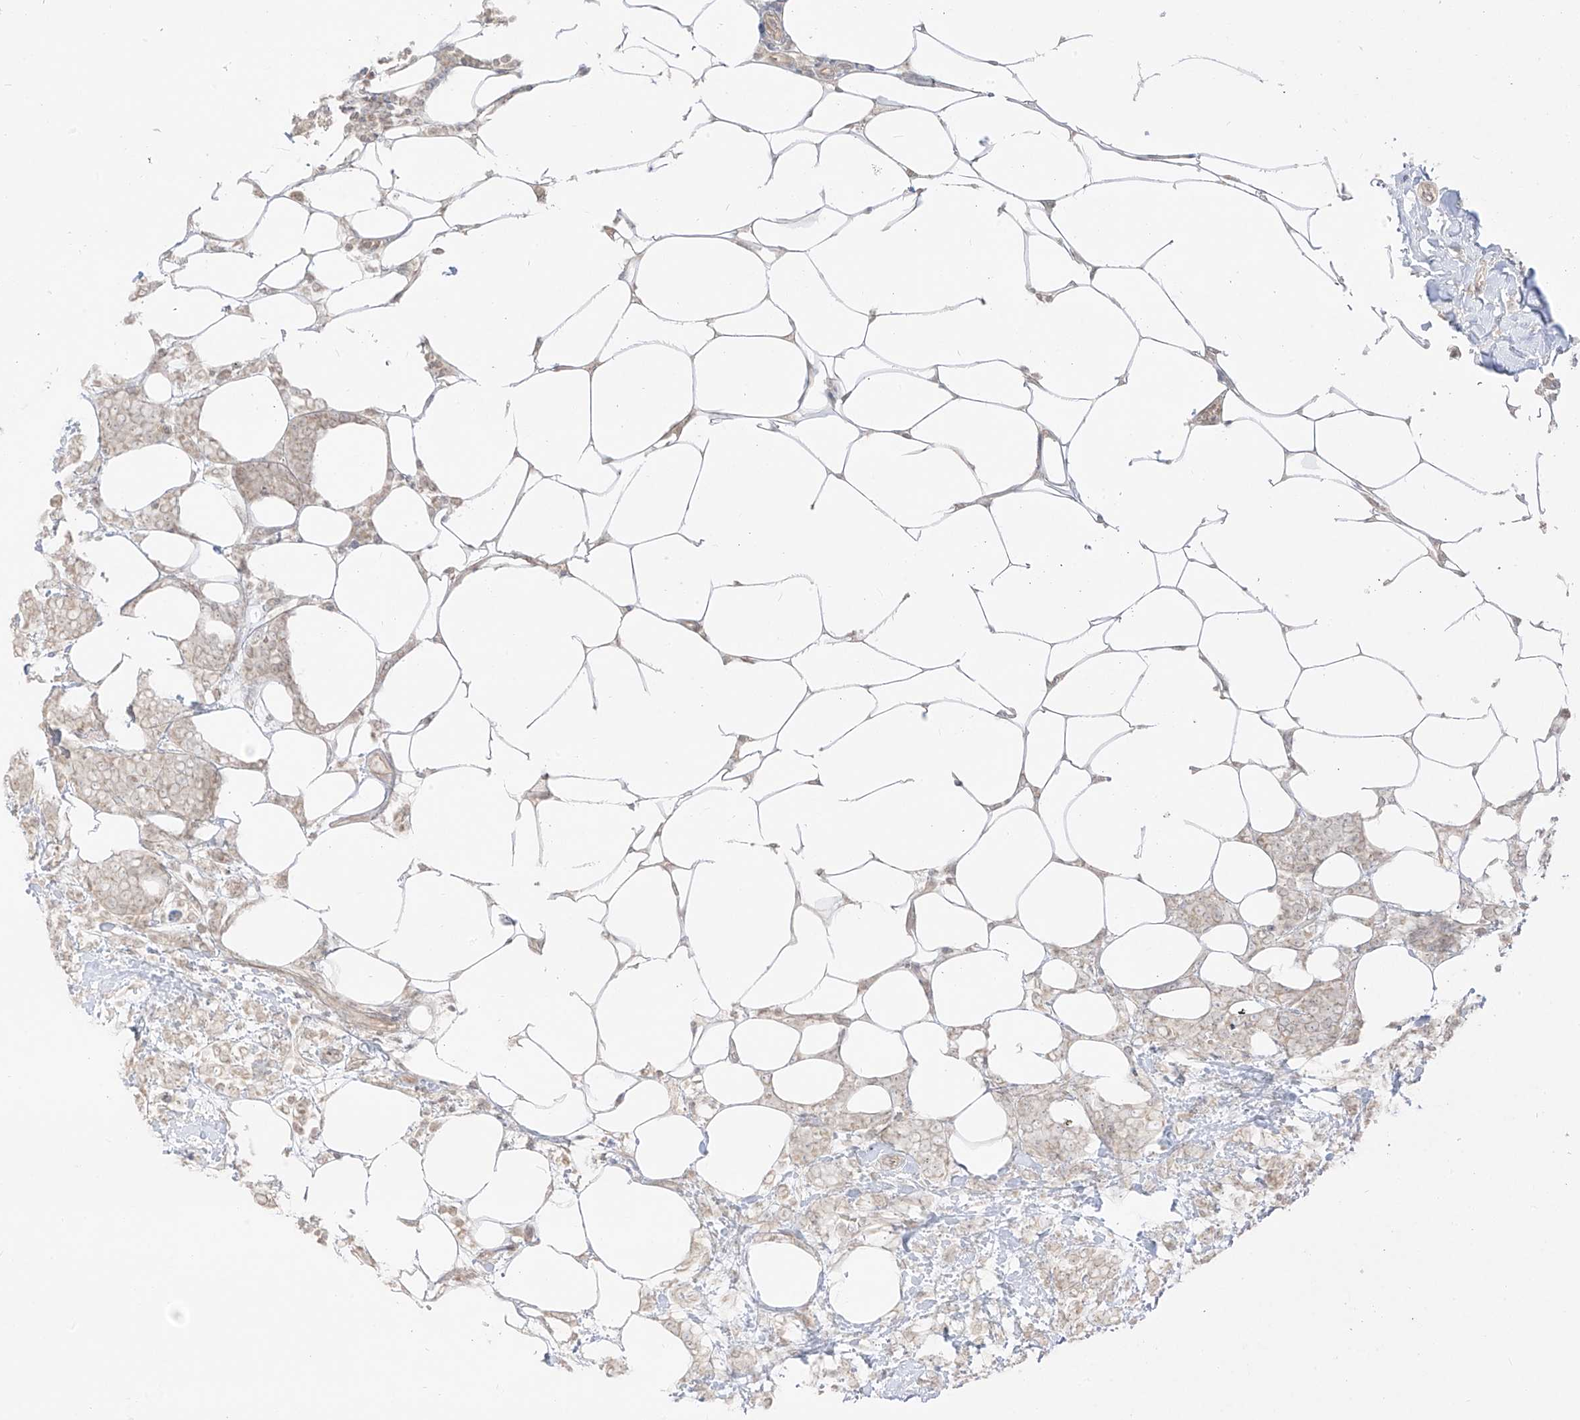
{"staining": {"intensity": "negative", "quantity": "none", "location": "none"}, "tissue": "breast cancer", "cell_type": "Tumor cells", "image_type": "cancer", "snomed": [{"axis": "morphology", "description": "Lobular carcinoma"}, {"axis": "topography", "description": "Breast"}], "caption": "Human lobular carcinoma (breast) stained for a protein using immunohistochemistry (IHC) shows no positivity in tumor cells.", "gene": "LIPT1", "patient": {"sex": "female", "age": 58}}